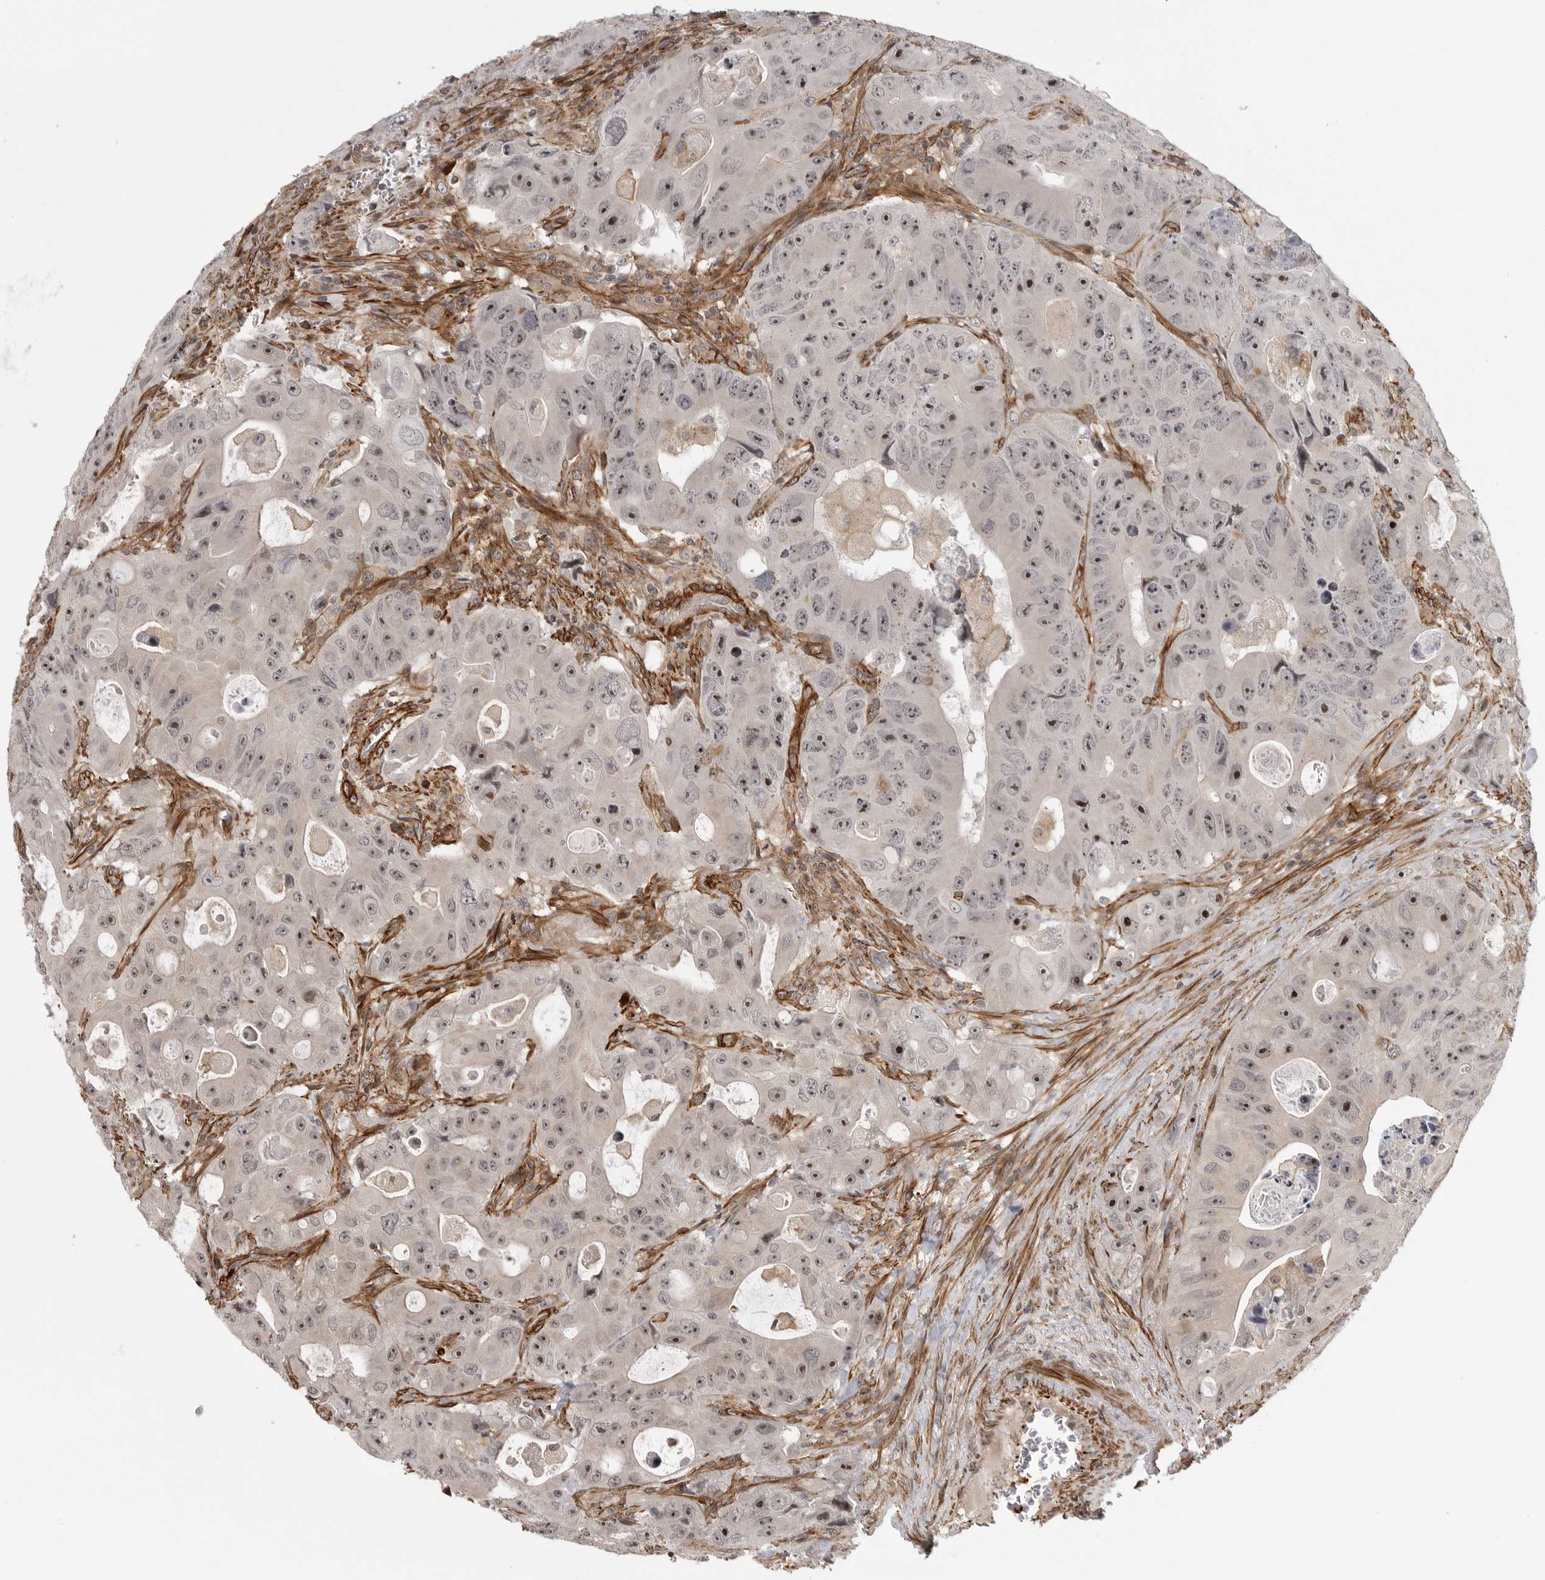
{"staining": {"intensity": "moderate", "quantity": ">75%", "location": "nuclear"}, "tissue": "colorectal cancer", "cell_type": "Tumor cells", "image_type": "cancer", "snomed": [{"axis": "morphology", "description": "Adenocarcinoma, NOS"}, {"axis": "topography", "description": "Colon"}], "caption": "This image demonstrates immunohistochemistry staining of colorectal cancer, with medium moderate nuclear positivity in about >75% of tumor cells.", "gene": "TUT4", "patient": {"sex": "female", "age": 46}}